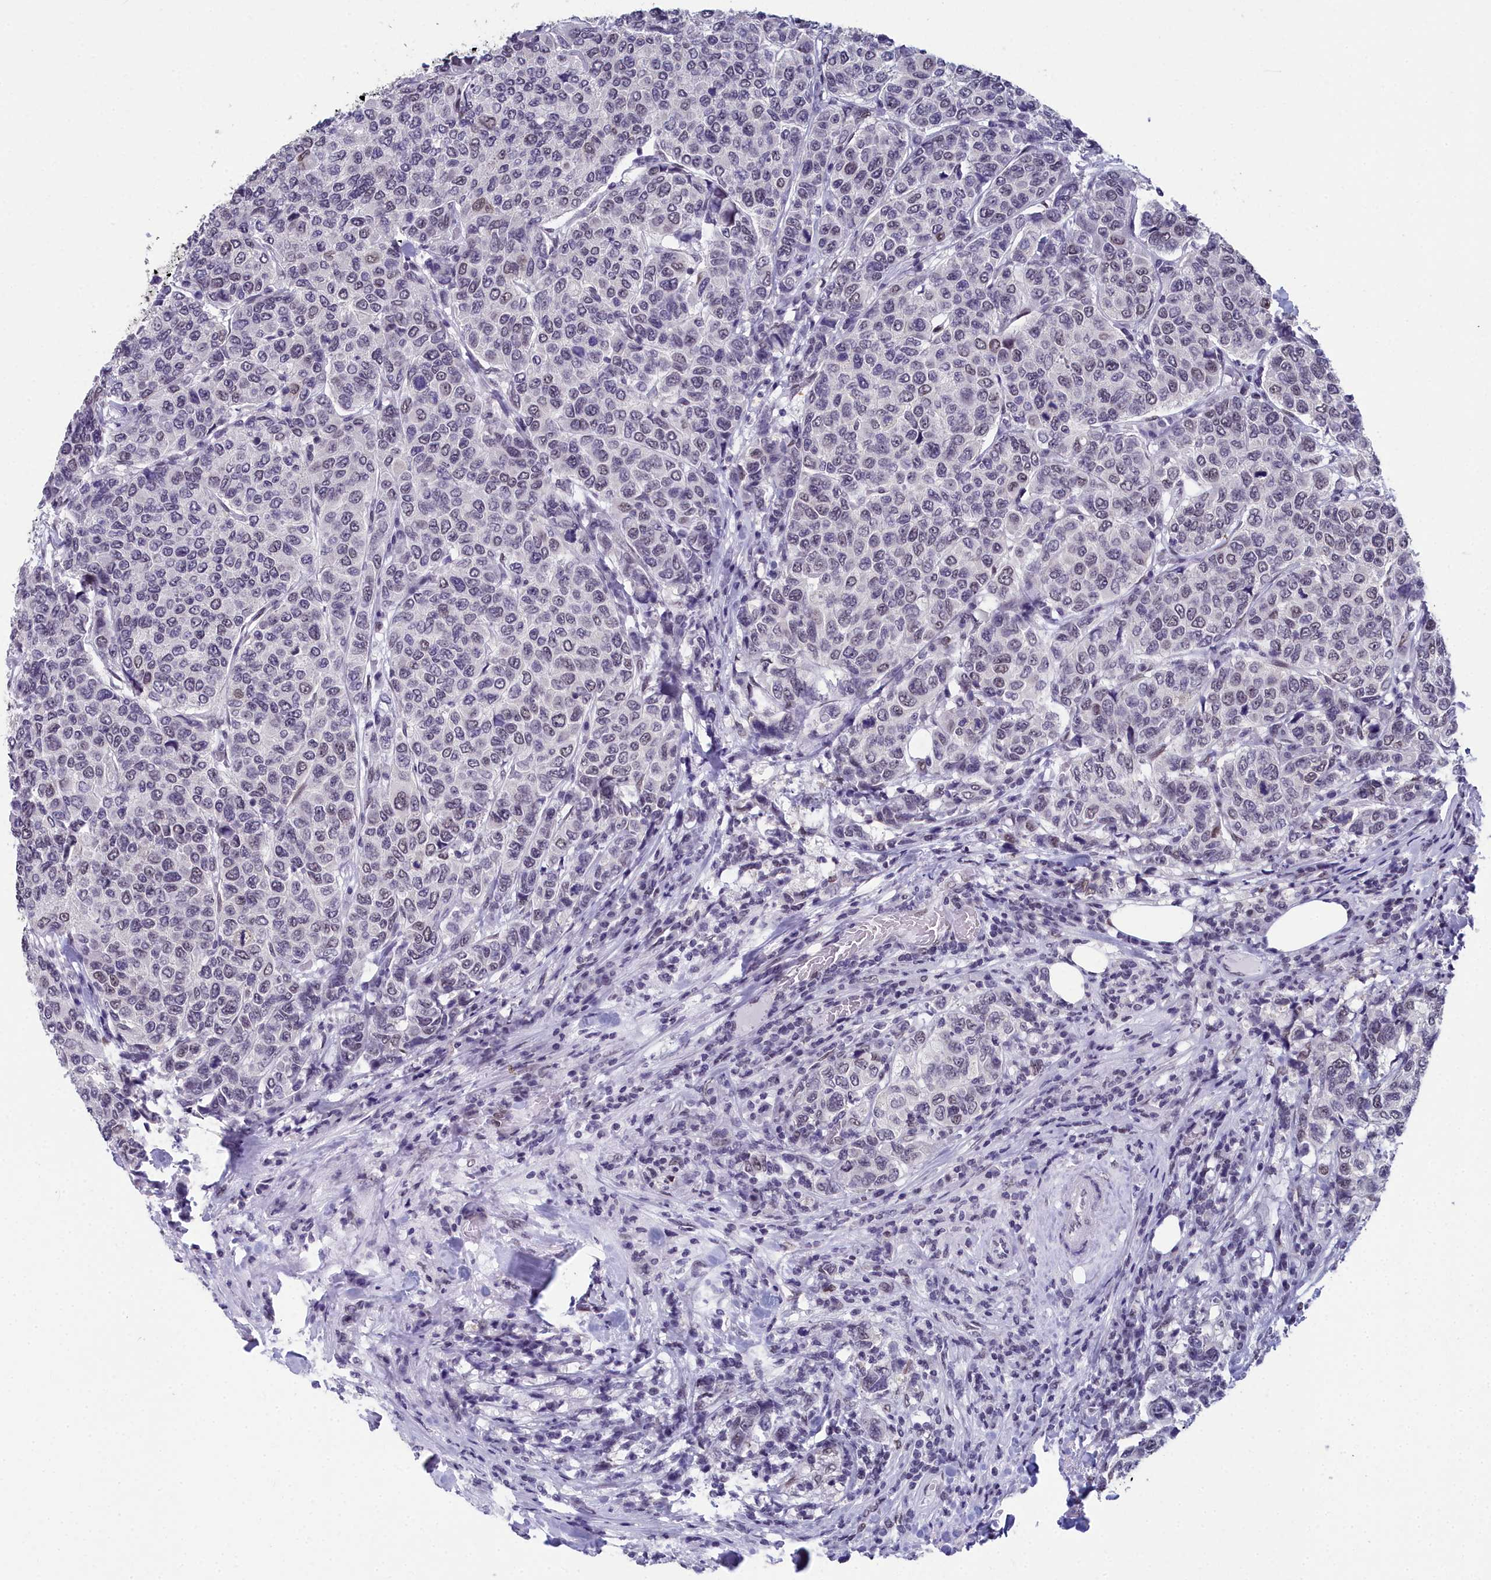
{"staining": {"intensity": "negative", "quantity": "none", "location": "none"}, "tissue": "breast cancer", "cell_type": "Tumor cells", "image_type": "cancer", "snomed": [{"axis": "morphology", "description": "Duct carcinoma"}, {"axis": "topography", "description": "Breast"}], "caption": "IHC micrograph of neoplastic tissue: breast infiltrating ductal carcinoma stained with DAB (3,3'-diaminobenzidine) shows no significant protein positivity in tumor cells. Nuclei are stained in blue.", "gene": "CCDC97", "patient": {"sex": "female", "age": 55}}